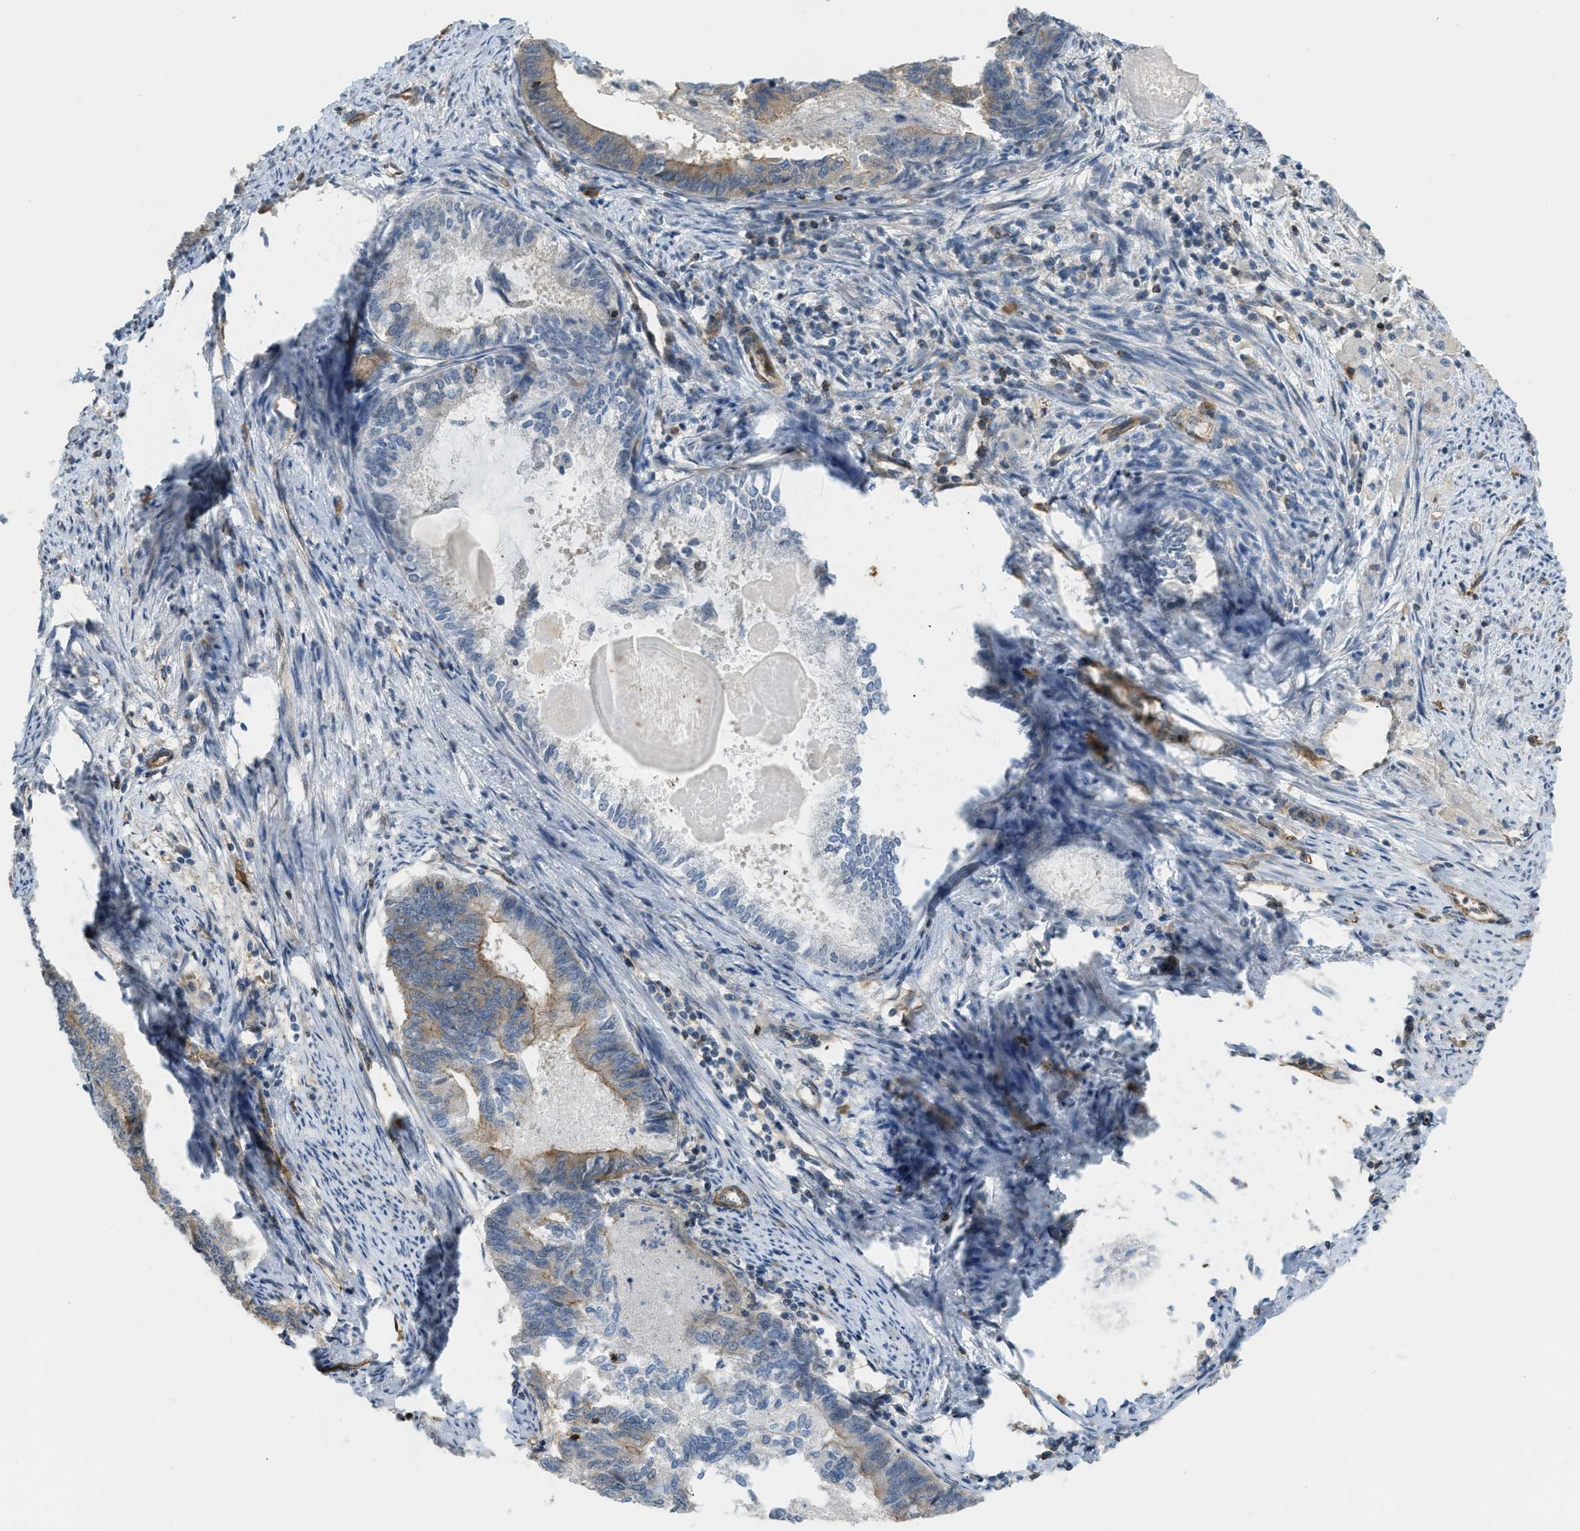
{"staining": {"intensity": "moderate", "quantity": "25%-75%", "location": "cytoplasmic/membranous"}, "tissue": "endometrial cancer", "cell_type": "Tumor cells", "image_type": "cancer", "snomed": [{"axis": "morphology", "description": "Adenocarcinoma, NOS"}, {"axis": "topography", "description": "Endometrium"}], "caption": "A micrograph of endometrial cancer (adenocarcinoma) stained for a protein exhibits moderate cytoplasmic/membranous brown staining in tumor cells.", "gene": "KIAA1671", "patient": {"sex": "female", "age": 86}}